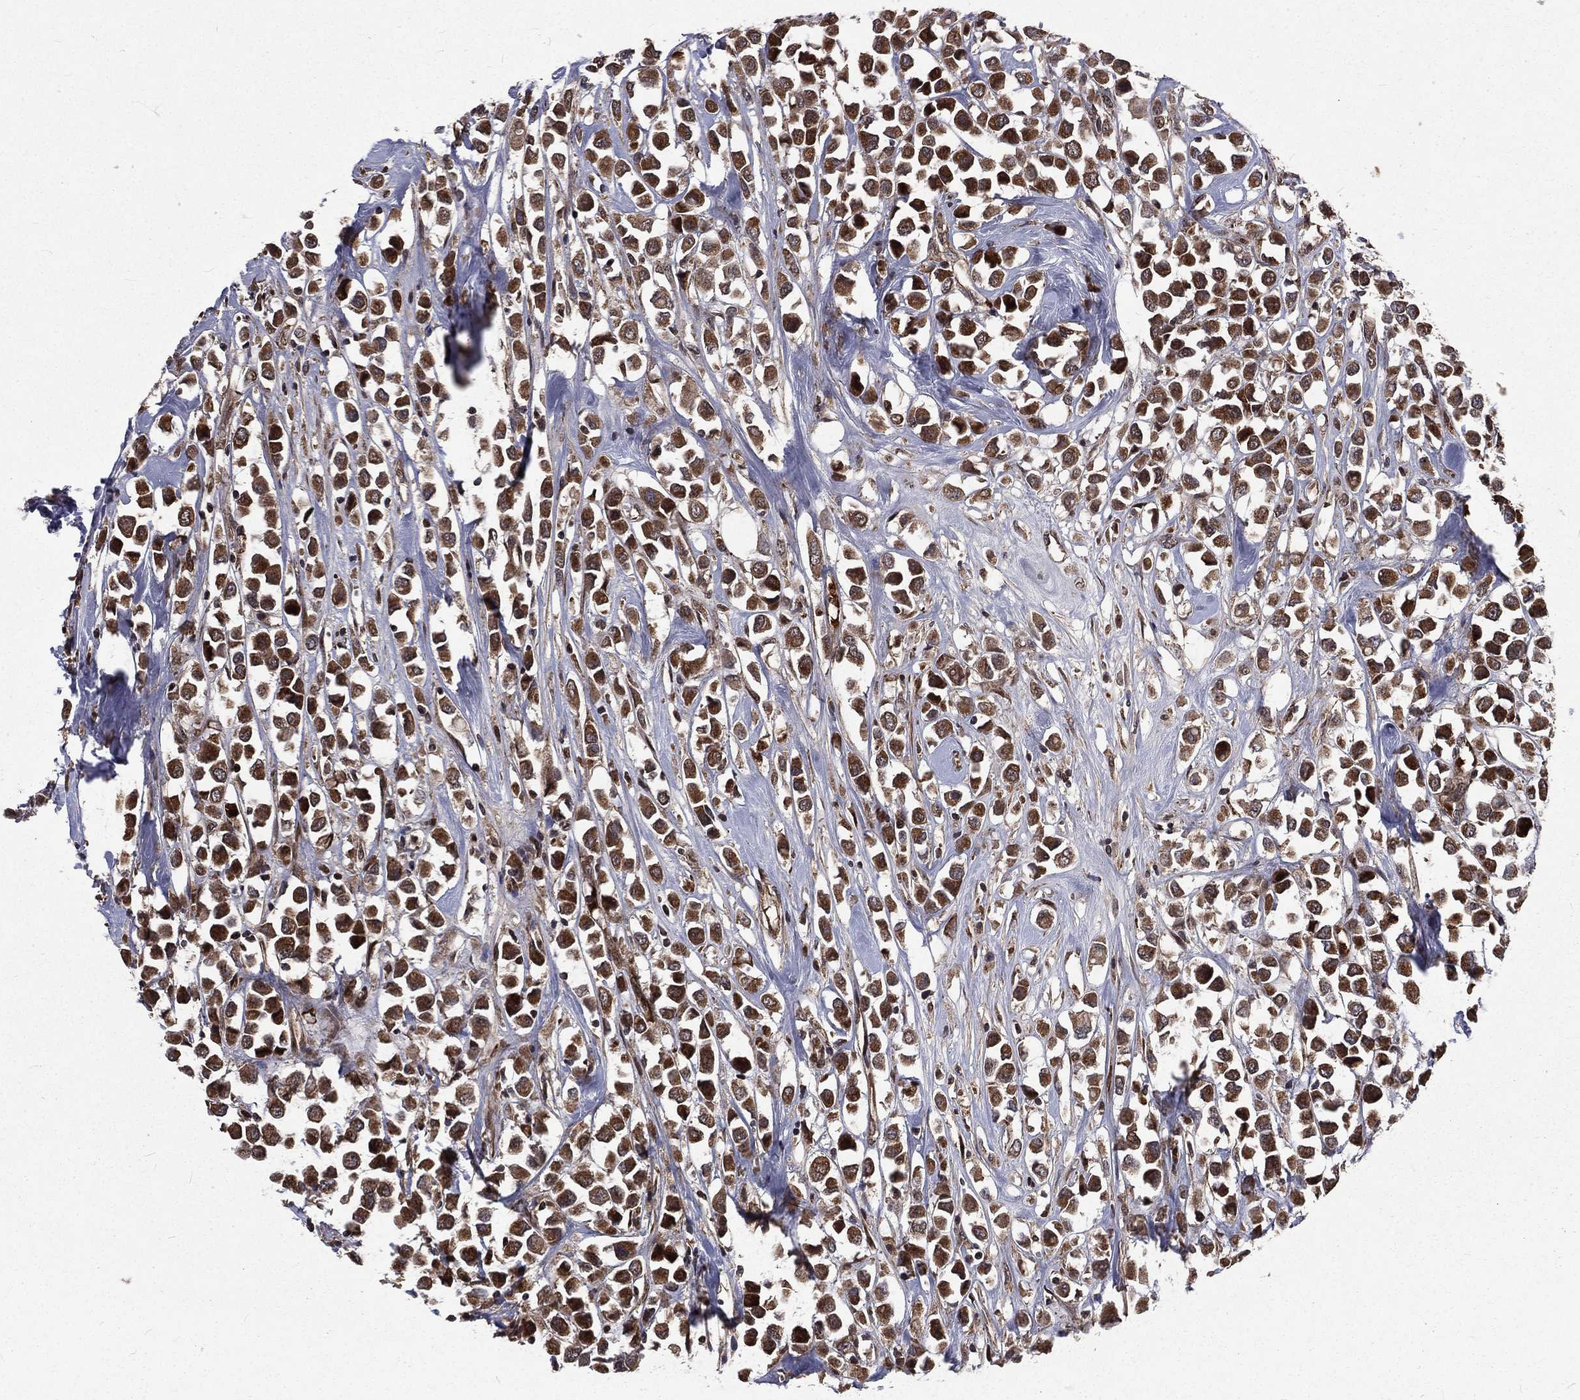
{"staining": {"intensity": "strong", "quantity": ">75%", "location": "cytoplasmic/membranous"}, "tissue": "breast cancer", "cell_type": "Tumor cells", "image_type": "cancer", "snomed": [{"axis": "morphology", "description": "Duct carcinoma"}, {"axis": "topography", "description": "Breast"}], "caption": "Approximately >75% of tumor cells in human invasive ductal carcinoma (breast) display strong cytoplasmic/membranous protein expression as visualized by brown immunohistochemical staining.", "gene": "LENG8", "patient": {"sex": "female", "age": 61}}